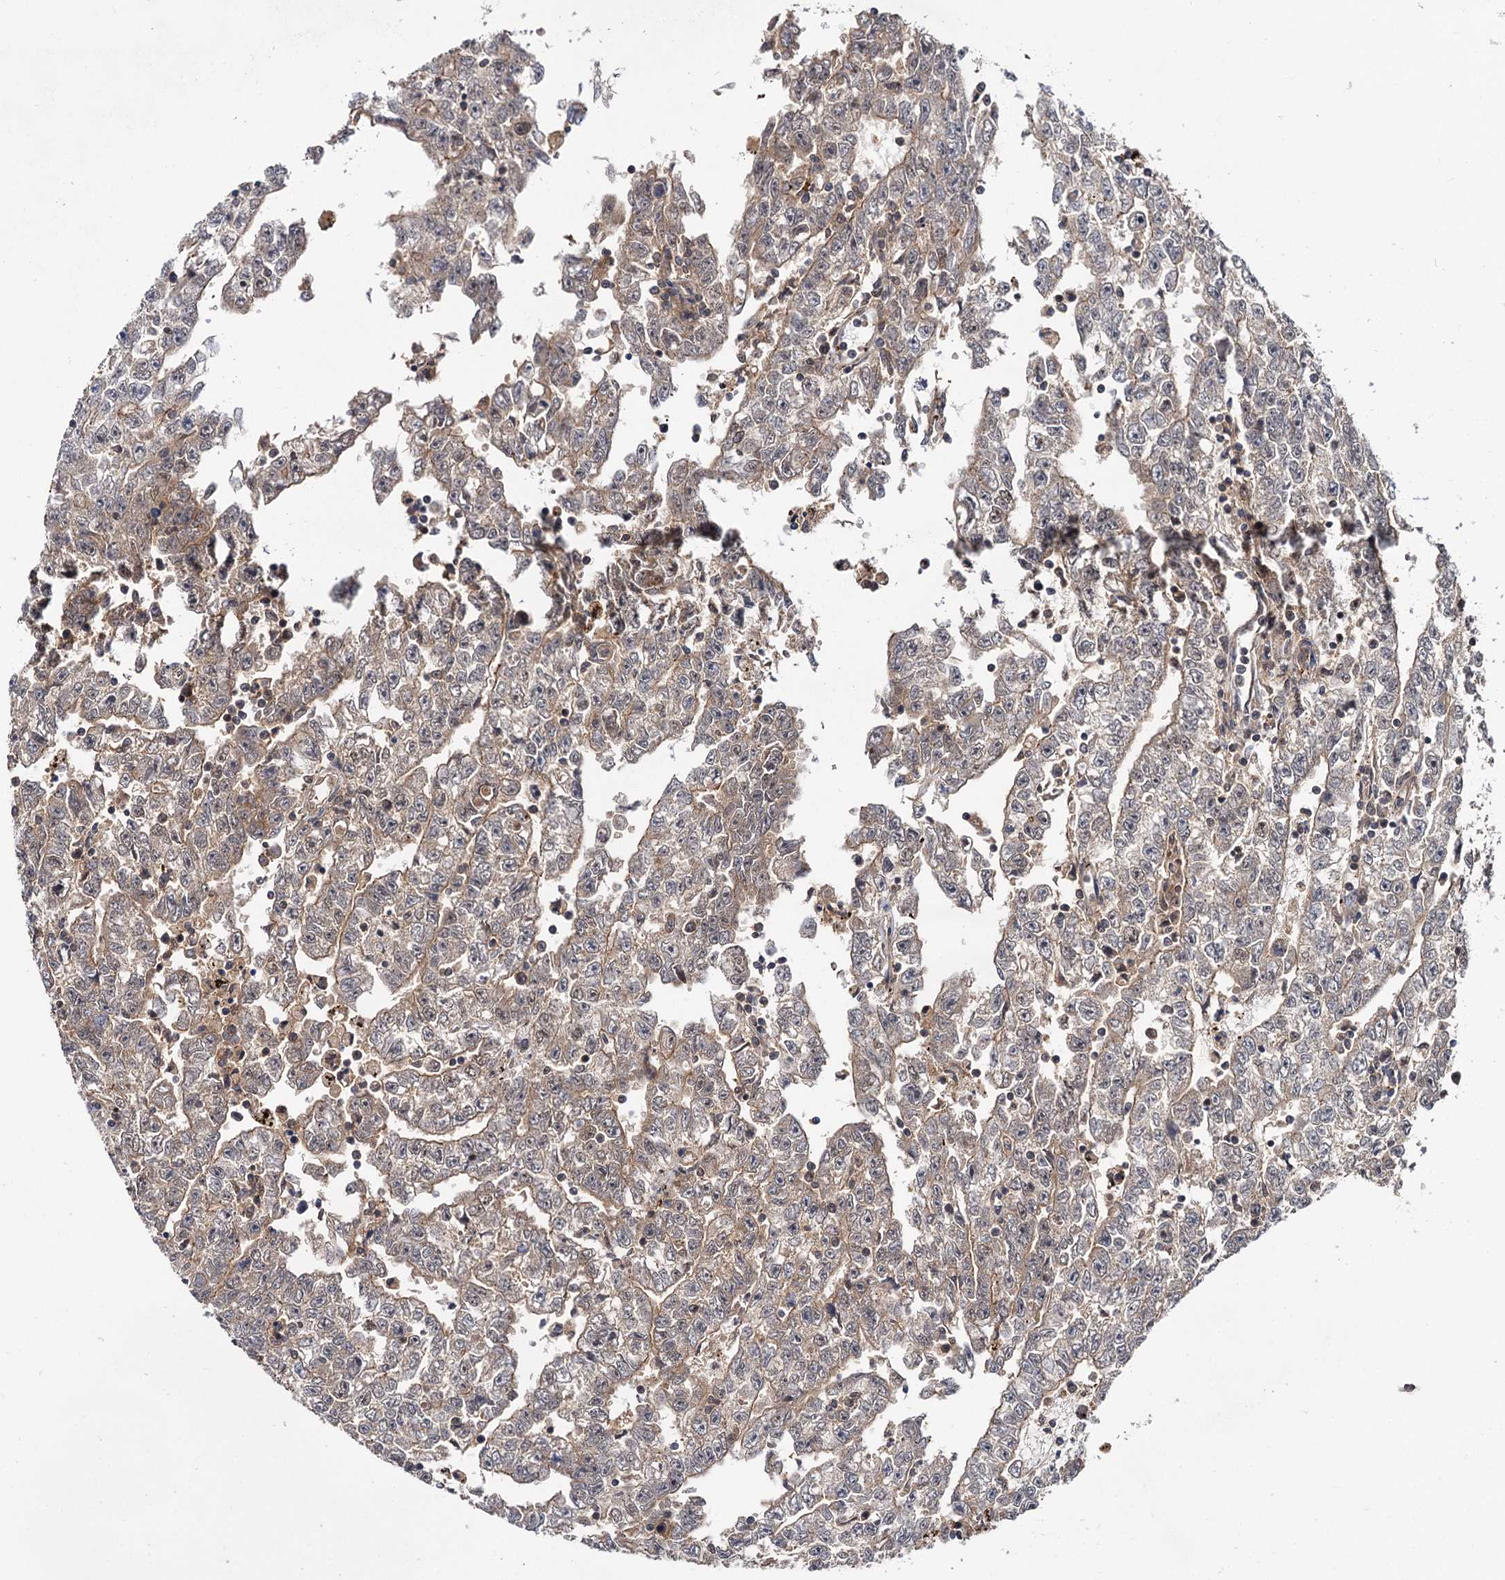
{"staining": {"intensity": "weak", "quantity": ">75%", "location": "cytoplasmic/membranous"}, "tissue": "testis cancer", "cell_type": "Tumor cells", "image_type": "cancer", "snomed": [{"axis": "morphology", "description": "Carcinoma, Embryonal, NOS"}, {"axis": "topography", "description": "Testis"}], "caption": "Testis embryonal carcinoma stained with DAB immunohistochemistry demonstrates low levels of weak cytoplasmic/membranous positivity in approximately >75% of tumor cells.", "gene": "MBD6", "patient": {"sex": "male", "age": 25}}